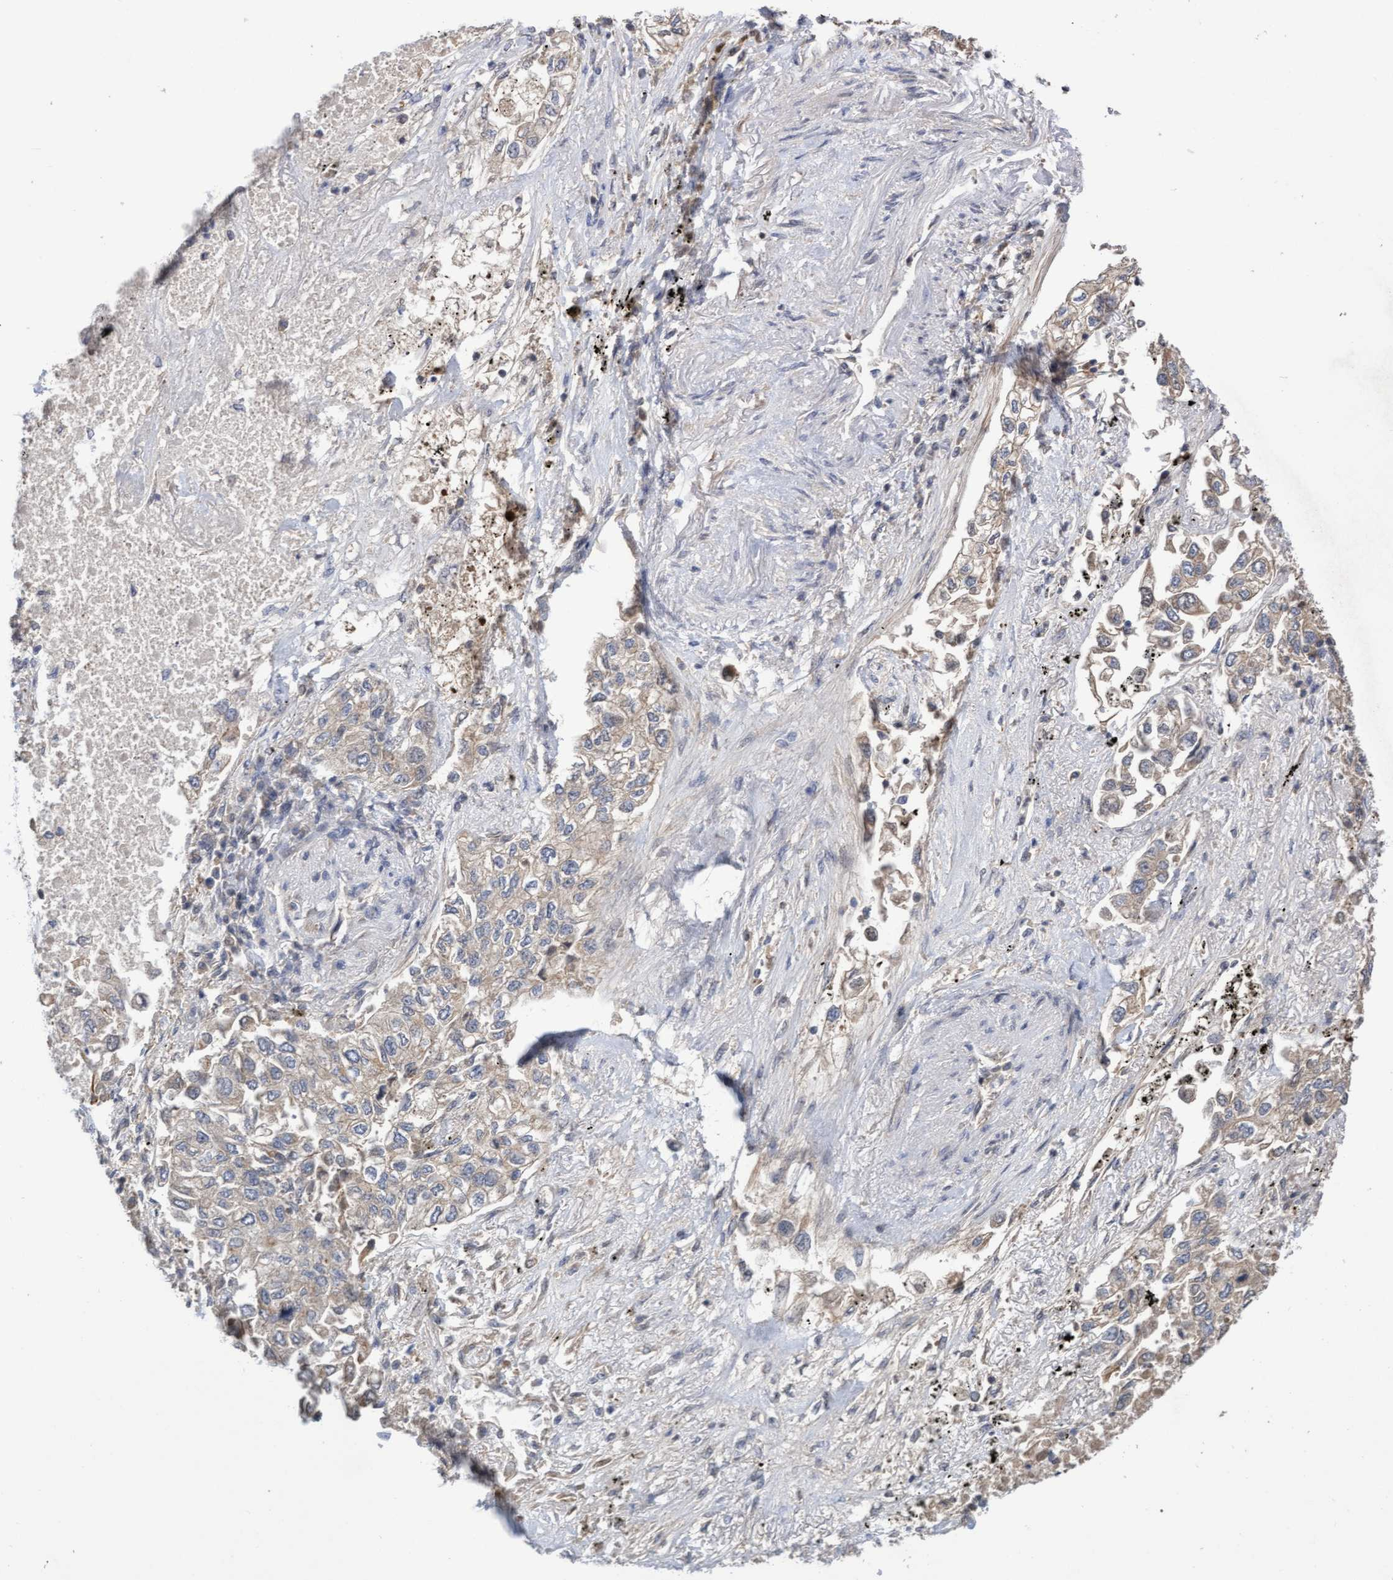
{"staining": {"intensity": "weak", "quantity": "<25%", "location": "cytoplasmic/membranous"}, "tissue": "lung cancer", "cell_type": "Tumor cells", "image_type": "cancer", "snomed": [{"axis": "morphology", "description": "Inflammation, NOS"}, {"axis": "morphology", "description": "Adenocarcinoma, NOS"}, {"axis": "topography", "description": "Lung"}], "caption": "Tumor cells show no significant protein staining in lung cancer.", "gene": "COBL", "patient": {"sex": "male", "age": 63}}